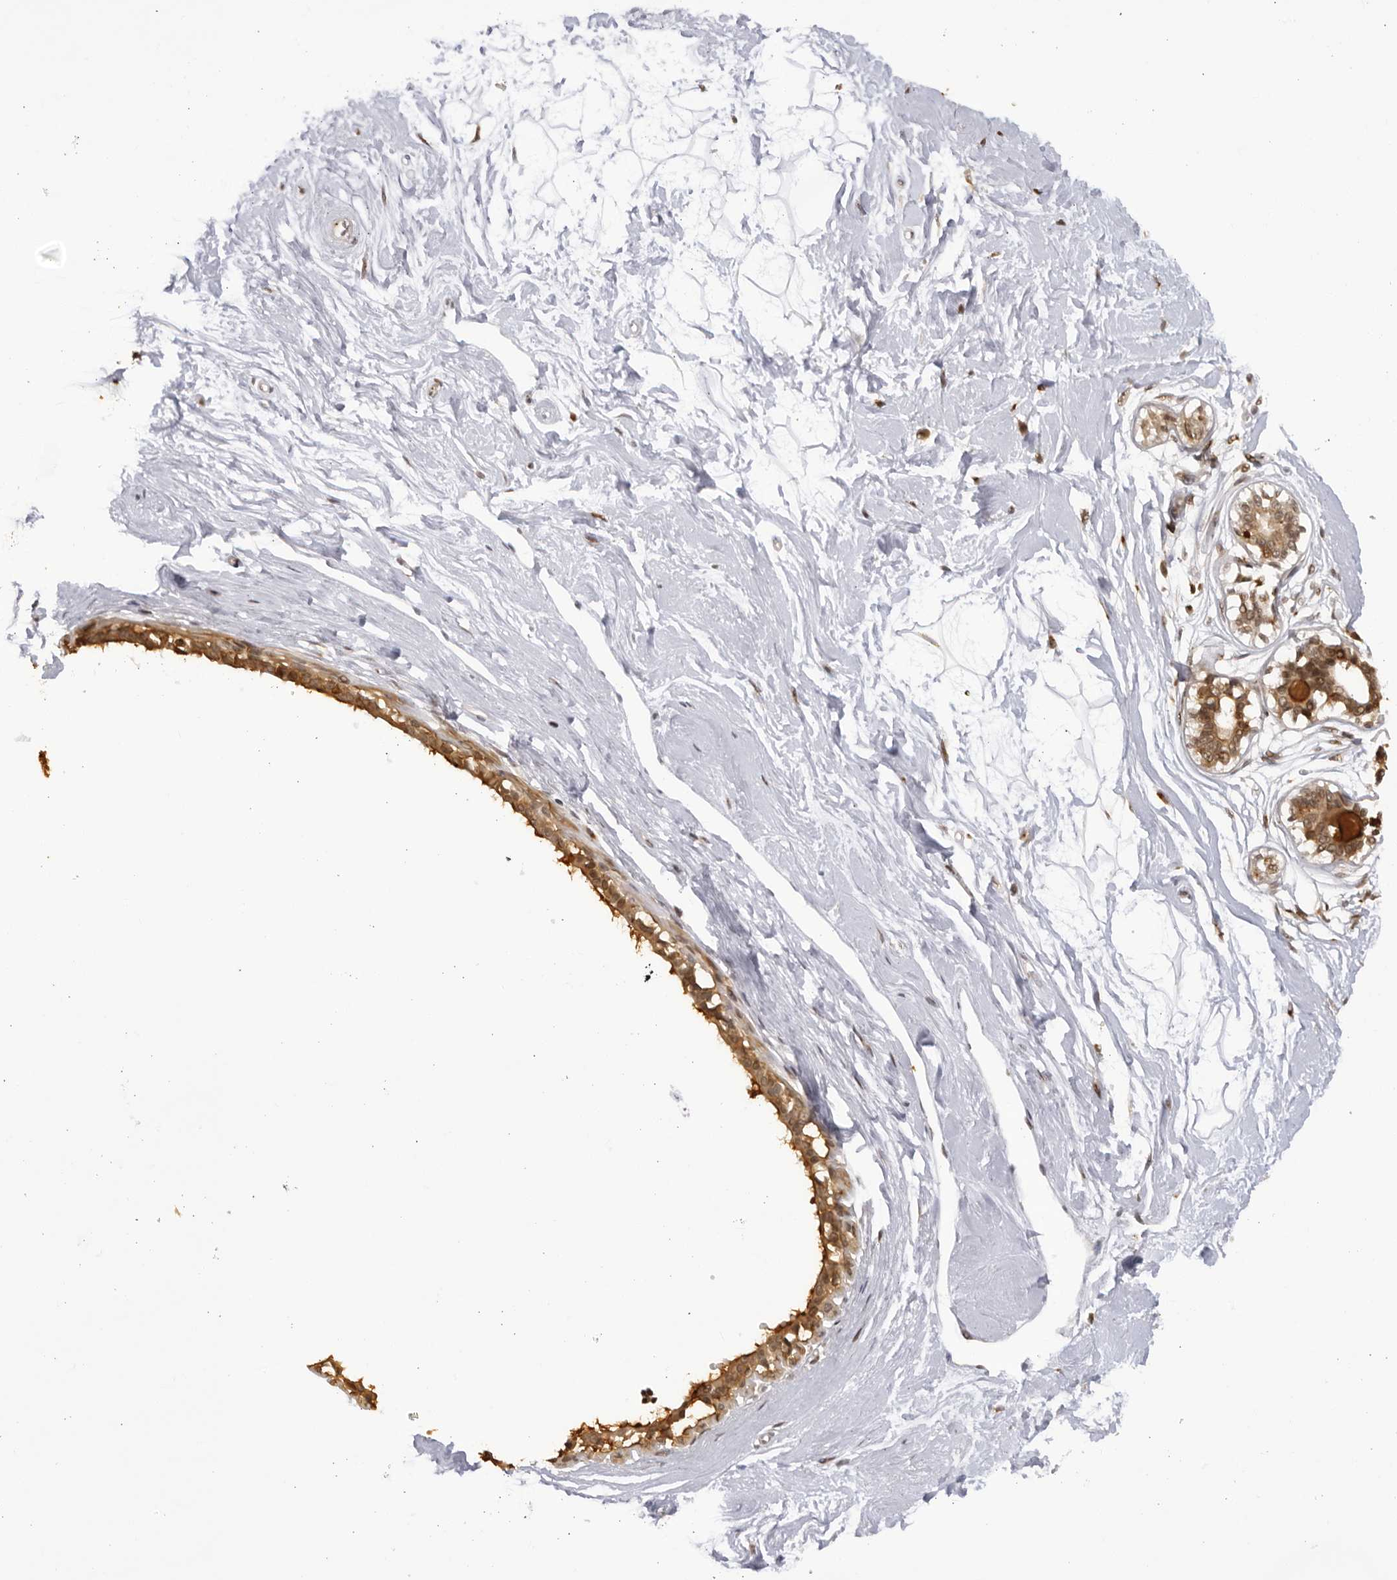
{"staining": {"intensity": "moderate", "quantity": ">75%", "location": "nuclear"}, "tissue": "breast", "cell_type": "Adipocytes", "image_type": "normal", "snomed": [{"axis": "morphology", "description": "Normal tissue, NOS"}, {"axis": "topography", "description": "Breast"}], "caption": "Immunohistochemical staining of unremarkable breast demonstrates moderate nuclear protein positivity in about >75% of adipocytes. The staining was performed using DAB (3,3'-diaminobenzidine) to visualize the protein expression in brown, while the nuclei were stained in blue with hematoxylin (Magnification: 20x).", "gene": "RASGEF1C", "patient": {"sex": "female", "age": 45}}